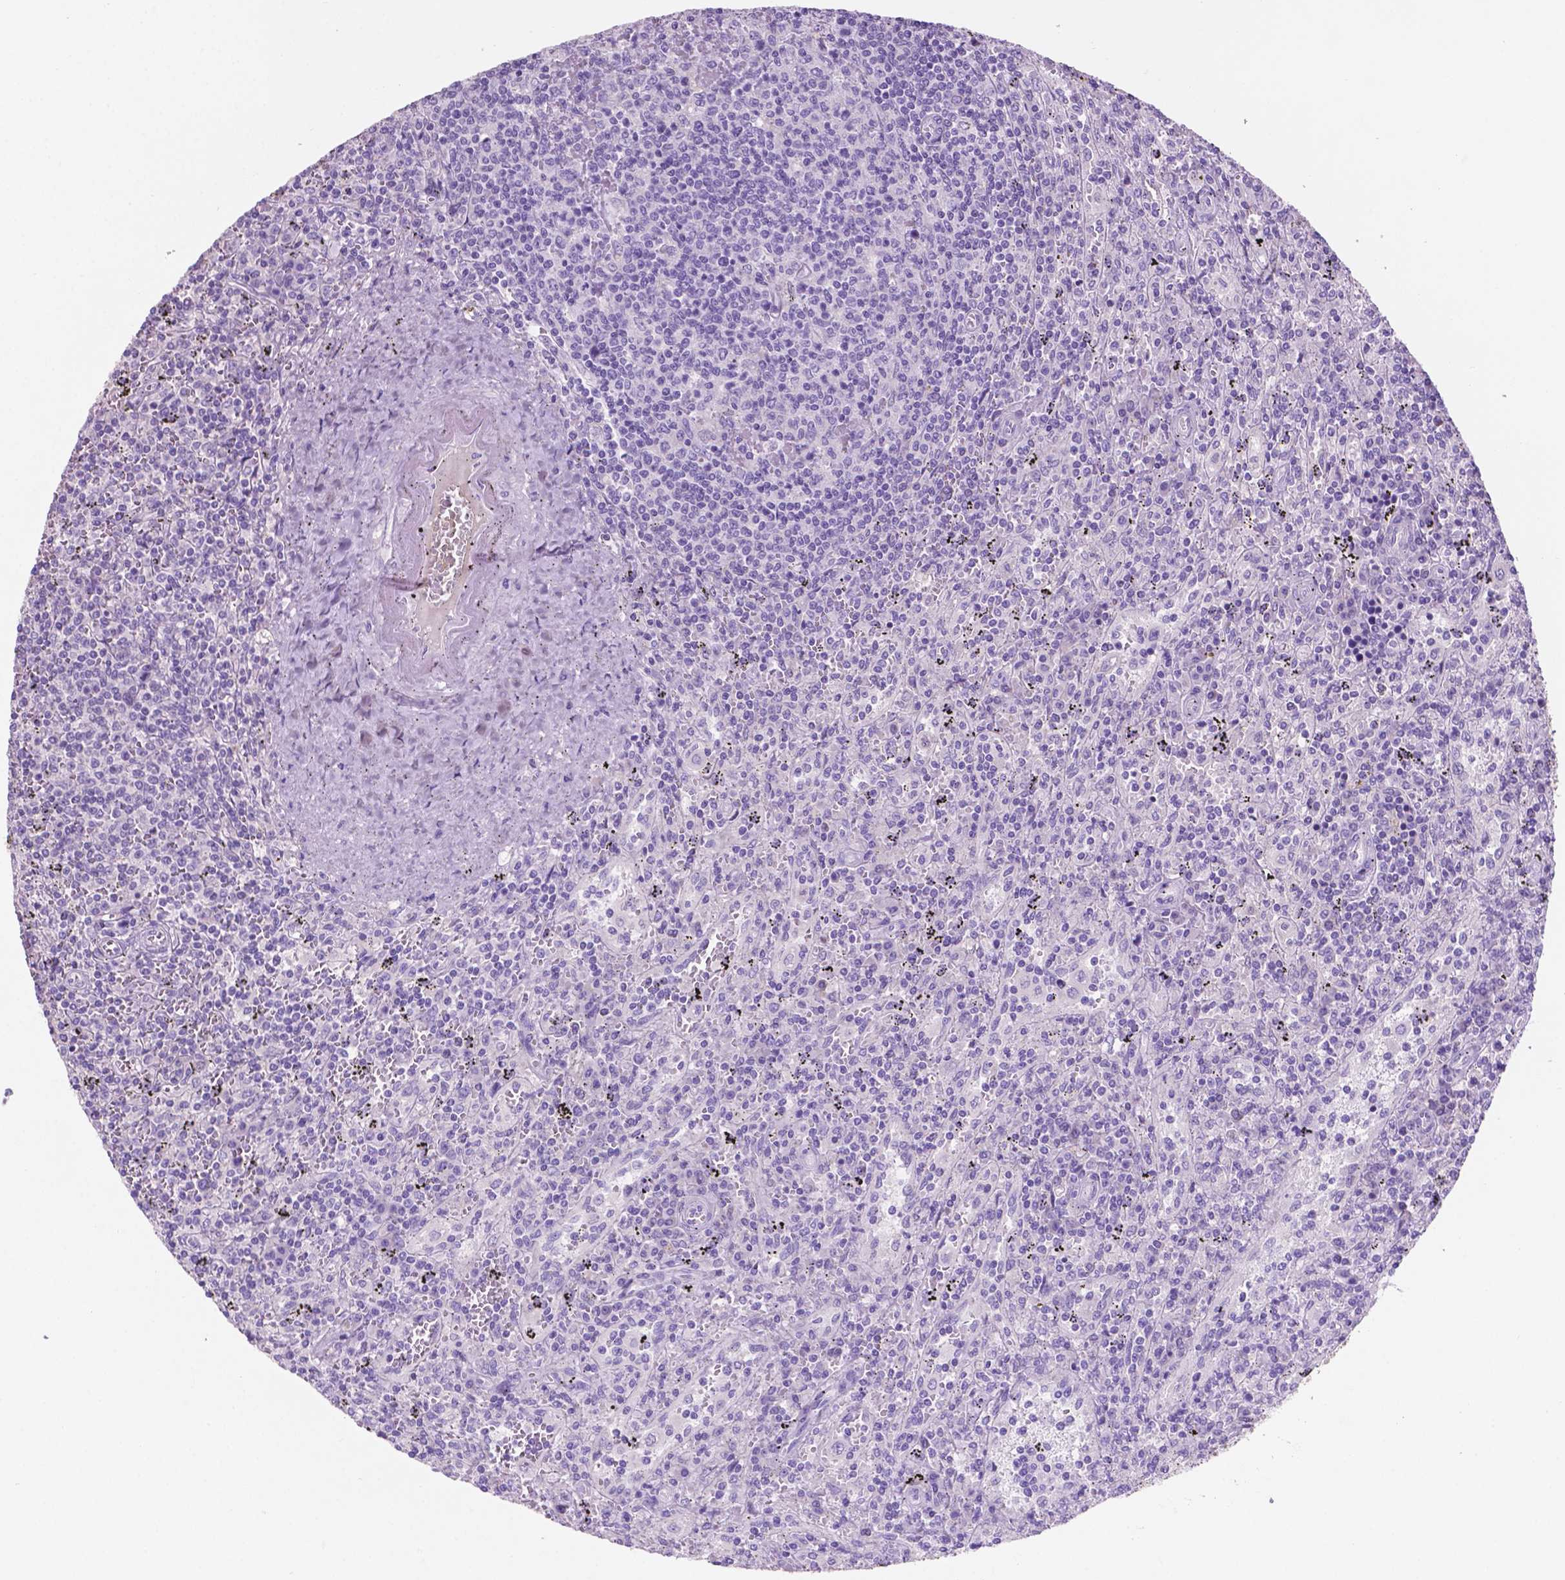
{"staining": {"intensity": "negative", "quantity": "none", "location": "none"}, "tissue": "lymphoma", "cell_type": "Tumor cells", "image_type": "cancer", "snomed": [{"axis": "morphology", "description": "Malignant lymphoma, non-Hodgkin's type, Low grade"}, {"axis": "topography", "description": "Spleen"}], "caption": "DAB immunohistochemical staining of low-grade malignant lymphoma, non-Hodgkin's type exhibits no significant expression in tumor cells.", "gene": "POU4F1", "patient": {"sex": "male", "age": 62}}